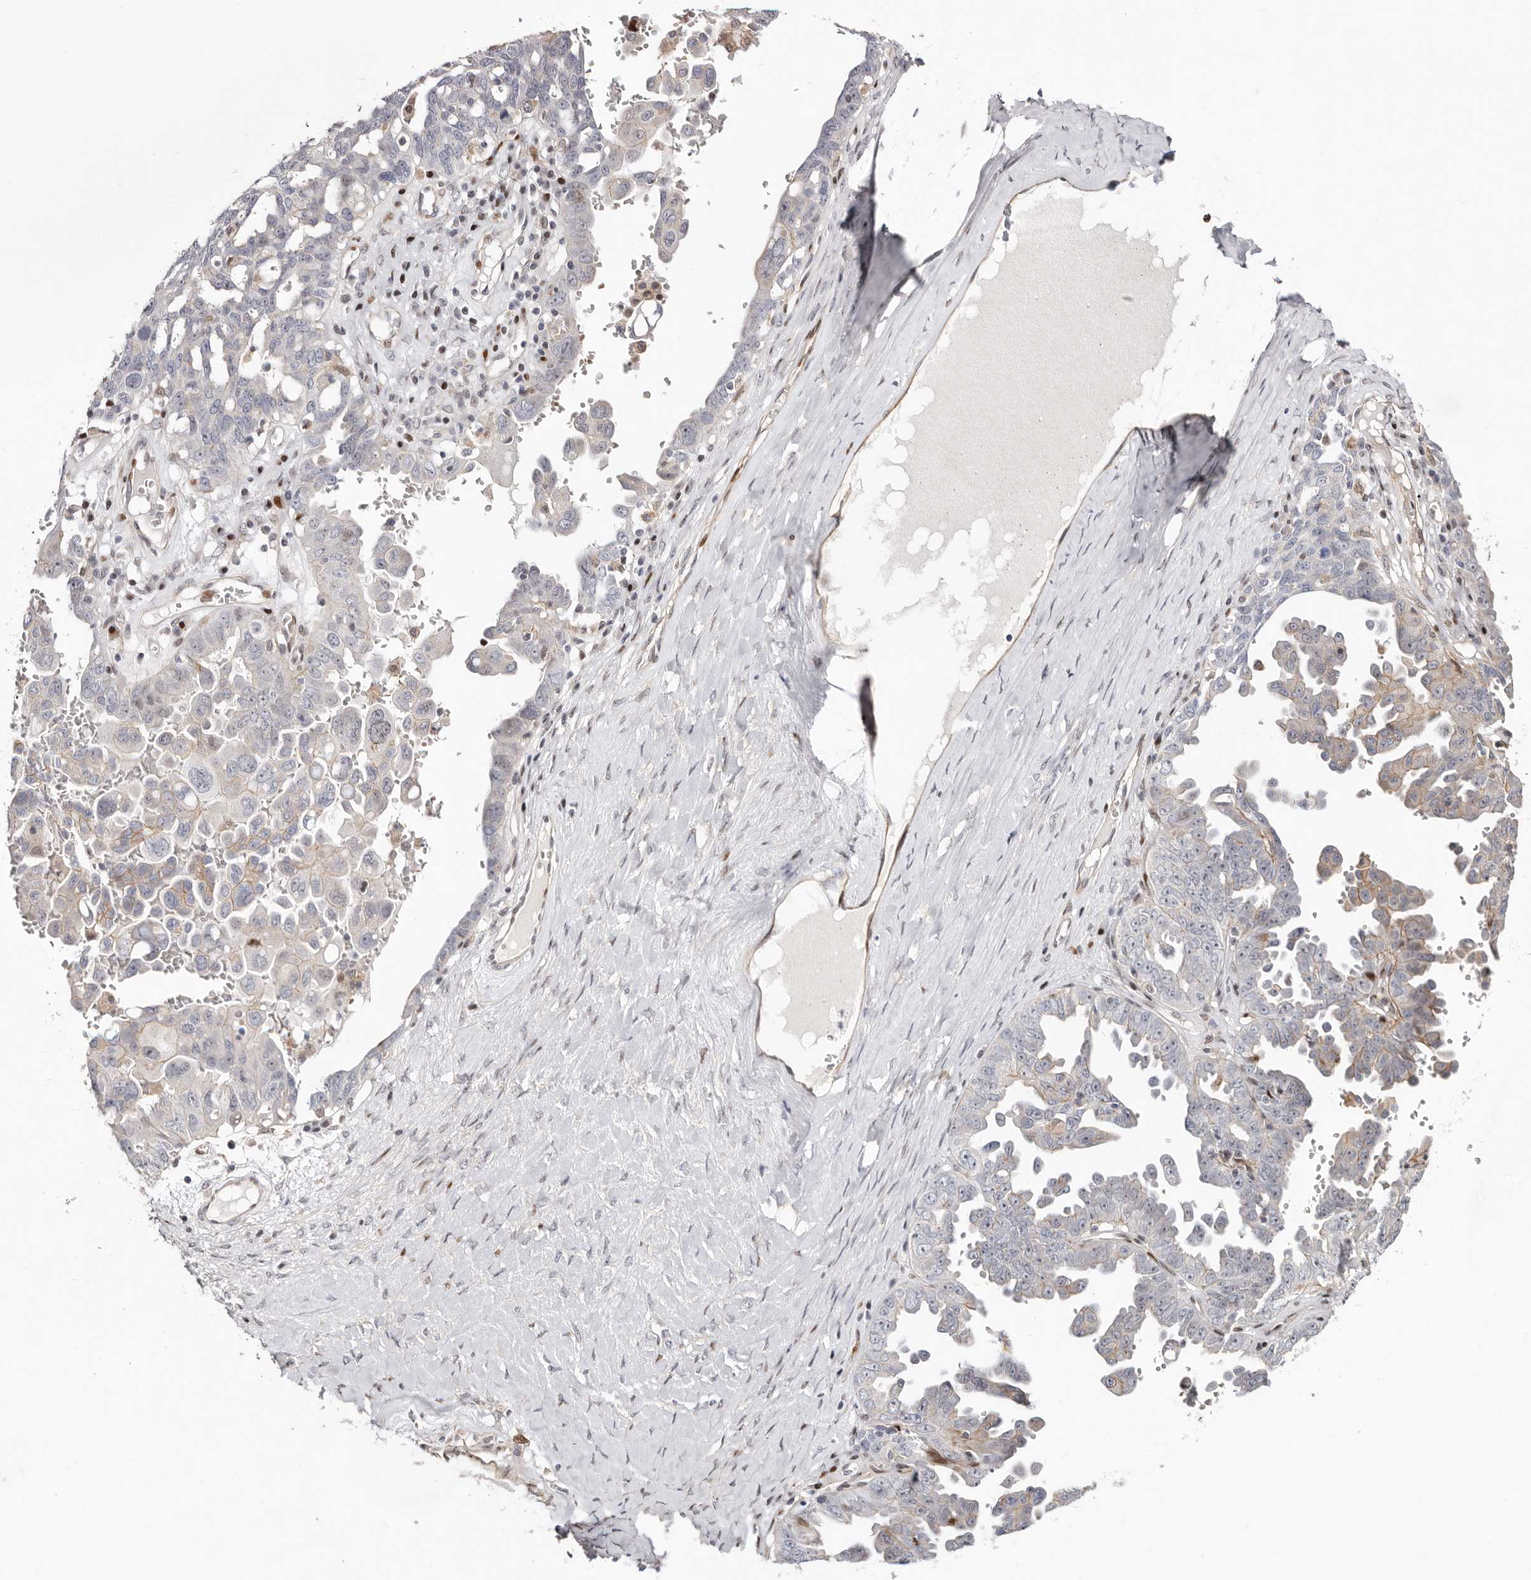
{"staining": {"intensity": "weak", "quantity": "<25%", "location": "cytoplasmic/membranous"}, "tissue": "ovarian cancer", "cell_type": "Tumor cells", "image_type": "cancer", "snomed": [{"axis": "morphology", "description": "Carcinoma, endometroid"}, {"axis": "topography", "description": "Ovary"}], "caption": "This is an immunohistochemistry (IHC) micrograph of human ovarian cancer (endometroid carcinoma). There is no staining in tumor cells.", "gene": "EPHX3", "patient": {"sex": "female", "age": 62}}